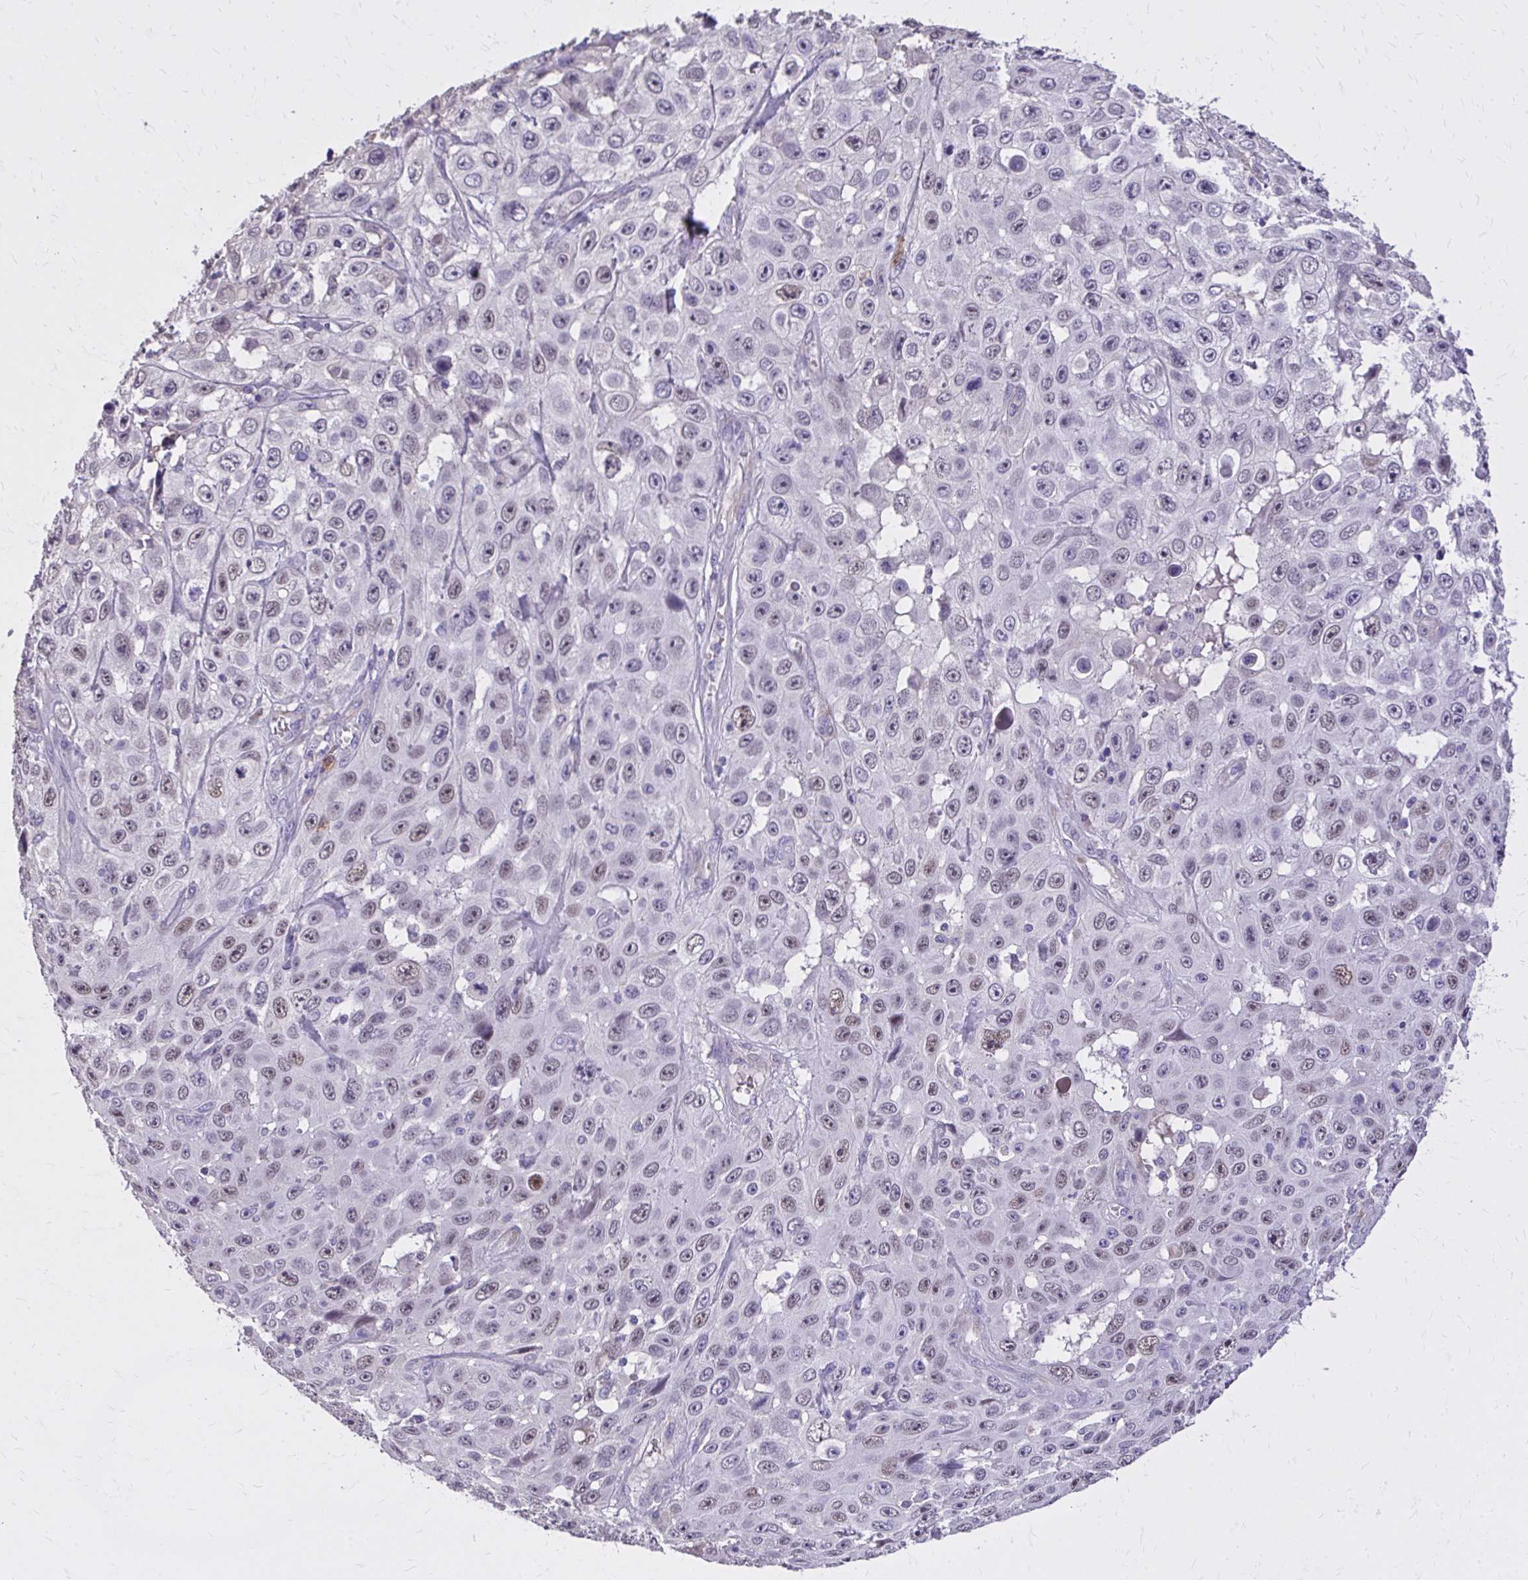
{"staining": {"intensity": "weak", "quantity": "<25%", "location": "nuclear"}, "tissue": "skin cancer", "cell_type": "Tumor cells", "image_type": "cancer", "snomed": [{"axis": "morphology", "description": "Squamous cell carcinoma, NOS"}, {"axis": "topography", "description": "Skin"}], "caption": "An image of skin squamous cell carcinoma stained for a protein displays no brown staining in tumor cells.", "gene": "EPB41L1", "patient": {"sex": "male", "age": 82}}